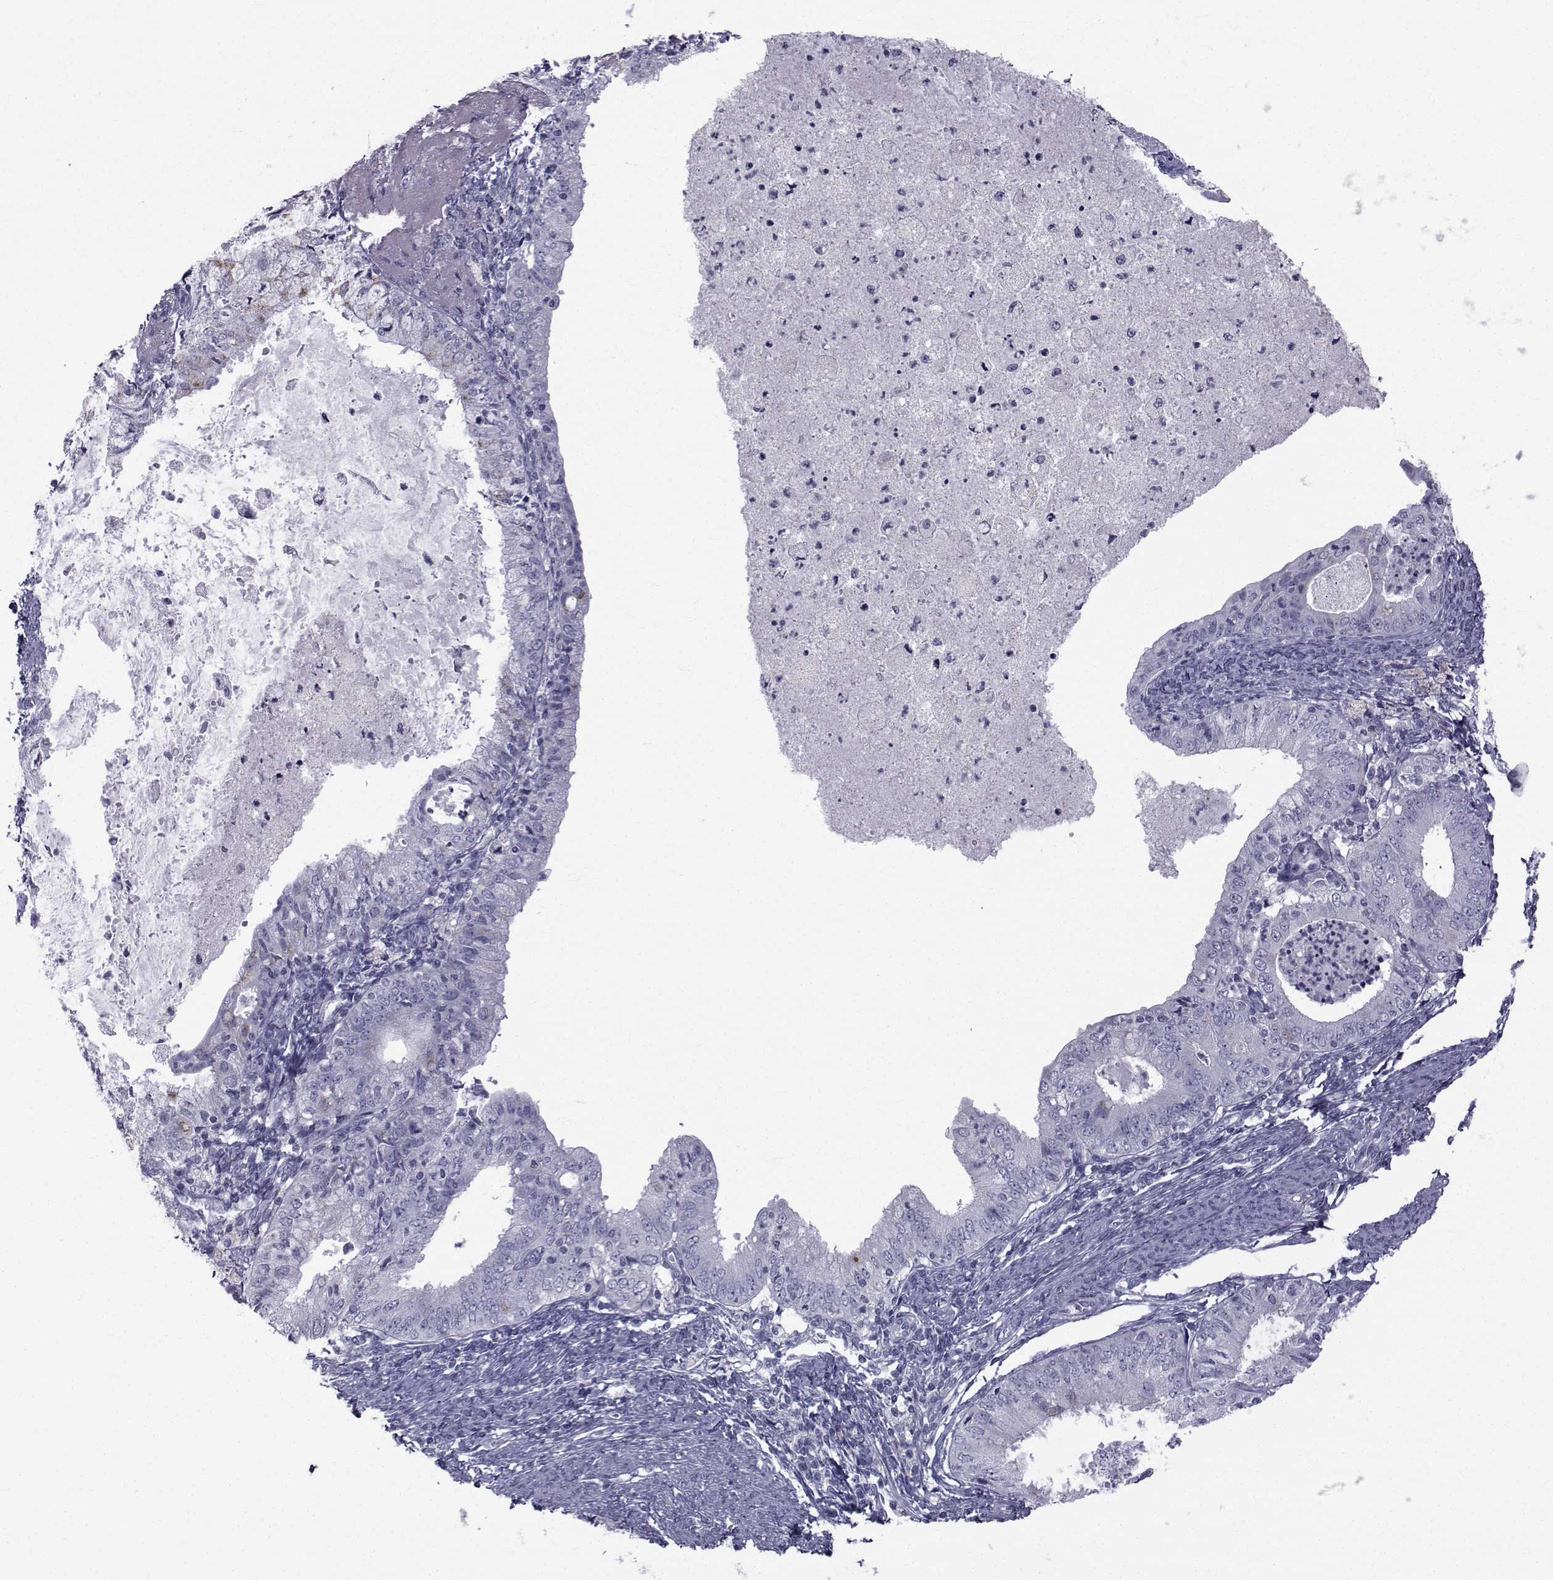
{"staining": {"intensity": "negative", "quantity": "none", "location": "none"}, "tissue": "endometrial cancer", "cell_type": "Tumor cells", "image_type": "cancer", "snomed": [{"axis": "morphology", "description": "Adenocarcinoma, NOS"}, {"axis": "topography", "description": "Endometrium"}], "caption": "Tumor cells show no significant protein positivity in adenocarcinoma (endometrial).", "gene": "FDXR", "patient": {"sex": "female", "age": 57}}